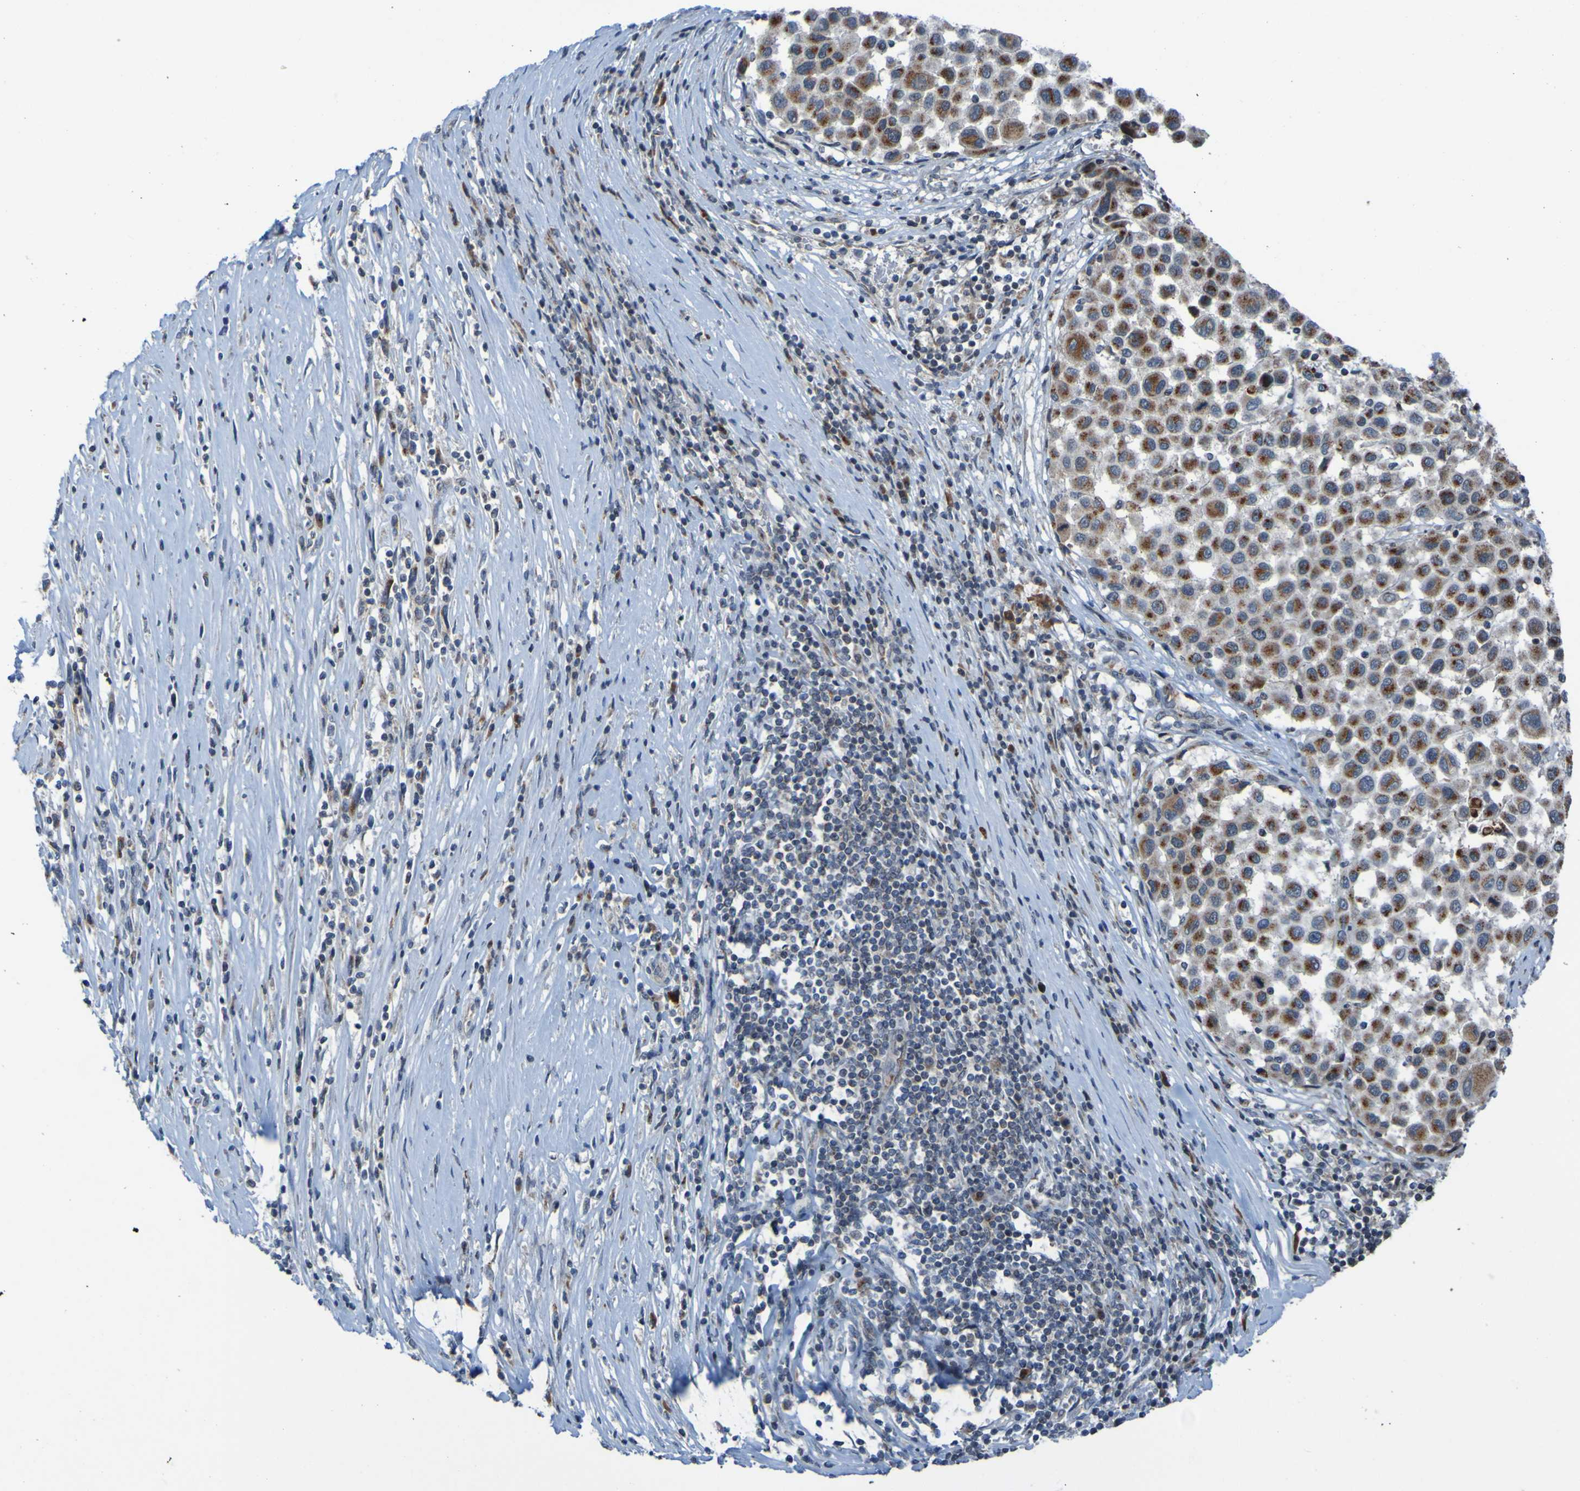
{"staining": {"intensity": "strong", "quantity": ">75%", "location": "cytoplasmic/membranous"}, "tissue": "melanoma", "cell_type": "Tumor cells", "image_type": "cancer", "snomed": [{"axis": "morphology", "description": "Malignant melanoma, Metastatic site"}, {"axis": "topography", "description": "Lymph node"}], "caption": "Malignant melanoma (metastatic site) stained with DAB (3,3'-diaminobenzidine) IHC demonstrates high levels of strong cytoplasmic/membranous expression in approximately >75% of tumor cells.", "gene": "UNG", "patient": {"sex": "male", "age": 61}}